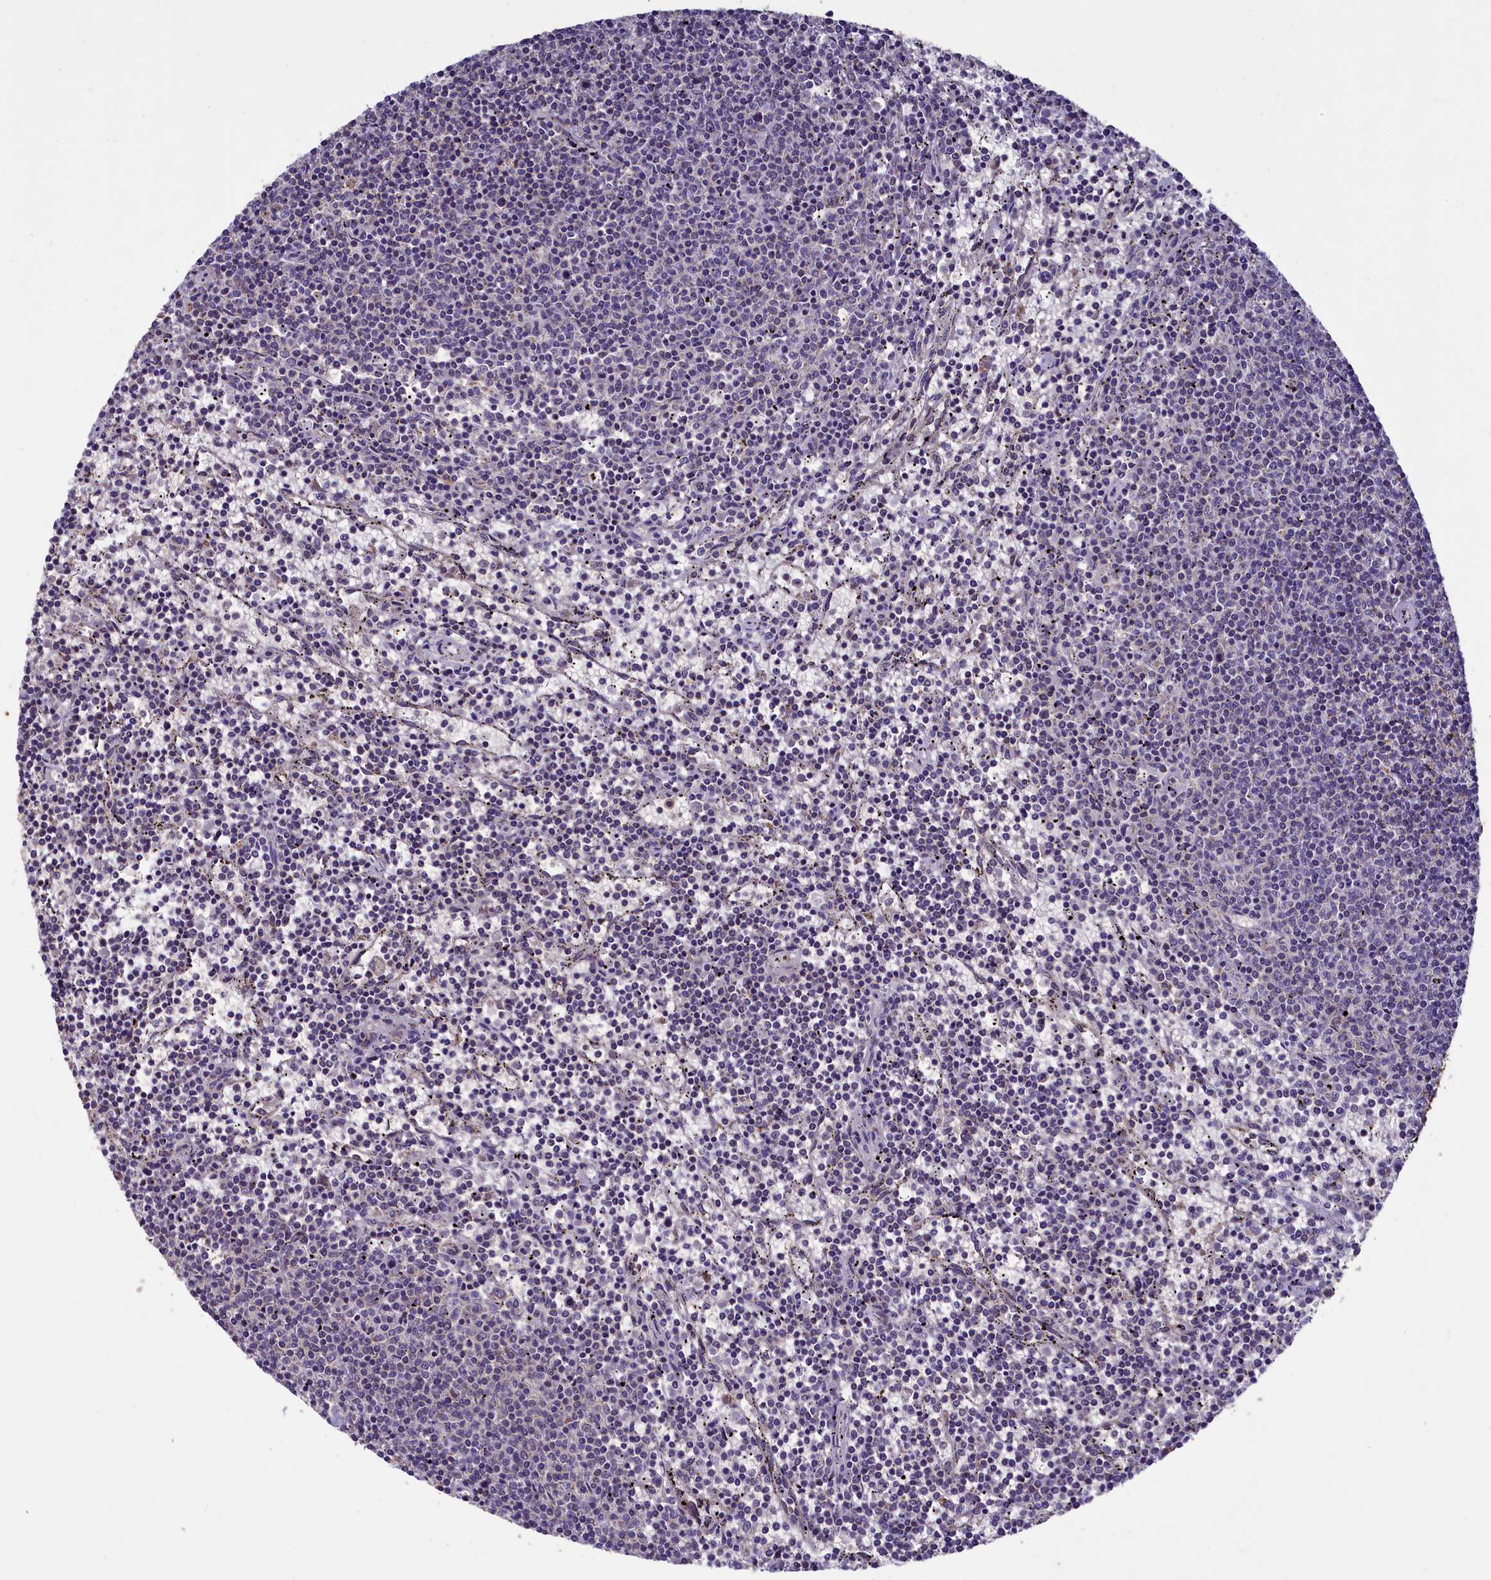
{"staining": {"intensity": "negative", "quantity": "none", "location": "none"}, "tissue": "lymphoma", "cell_type": "Tumor cells", "image_type": "cancer", "snomed": [{"axis": "morphology", "description": "Malignant lymphoma, non-Hodgkin's type, Low grade"}, {"axis": "topography", "description": "Spleen"}], "caption": "Micrograph shows no significant protein staining in tumor cells of lymphoma.", "gene": "ACAD8", "patient": {"sex": "female", "age": 50}}